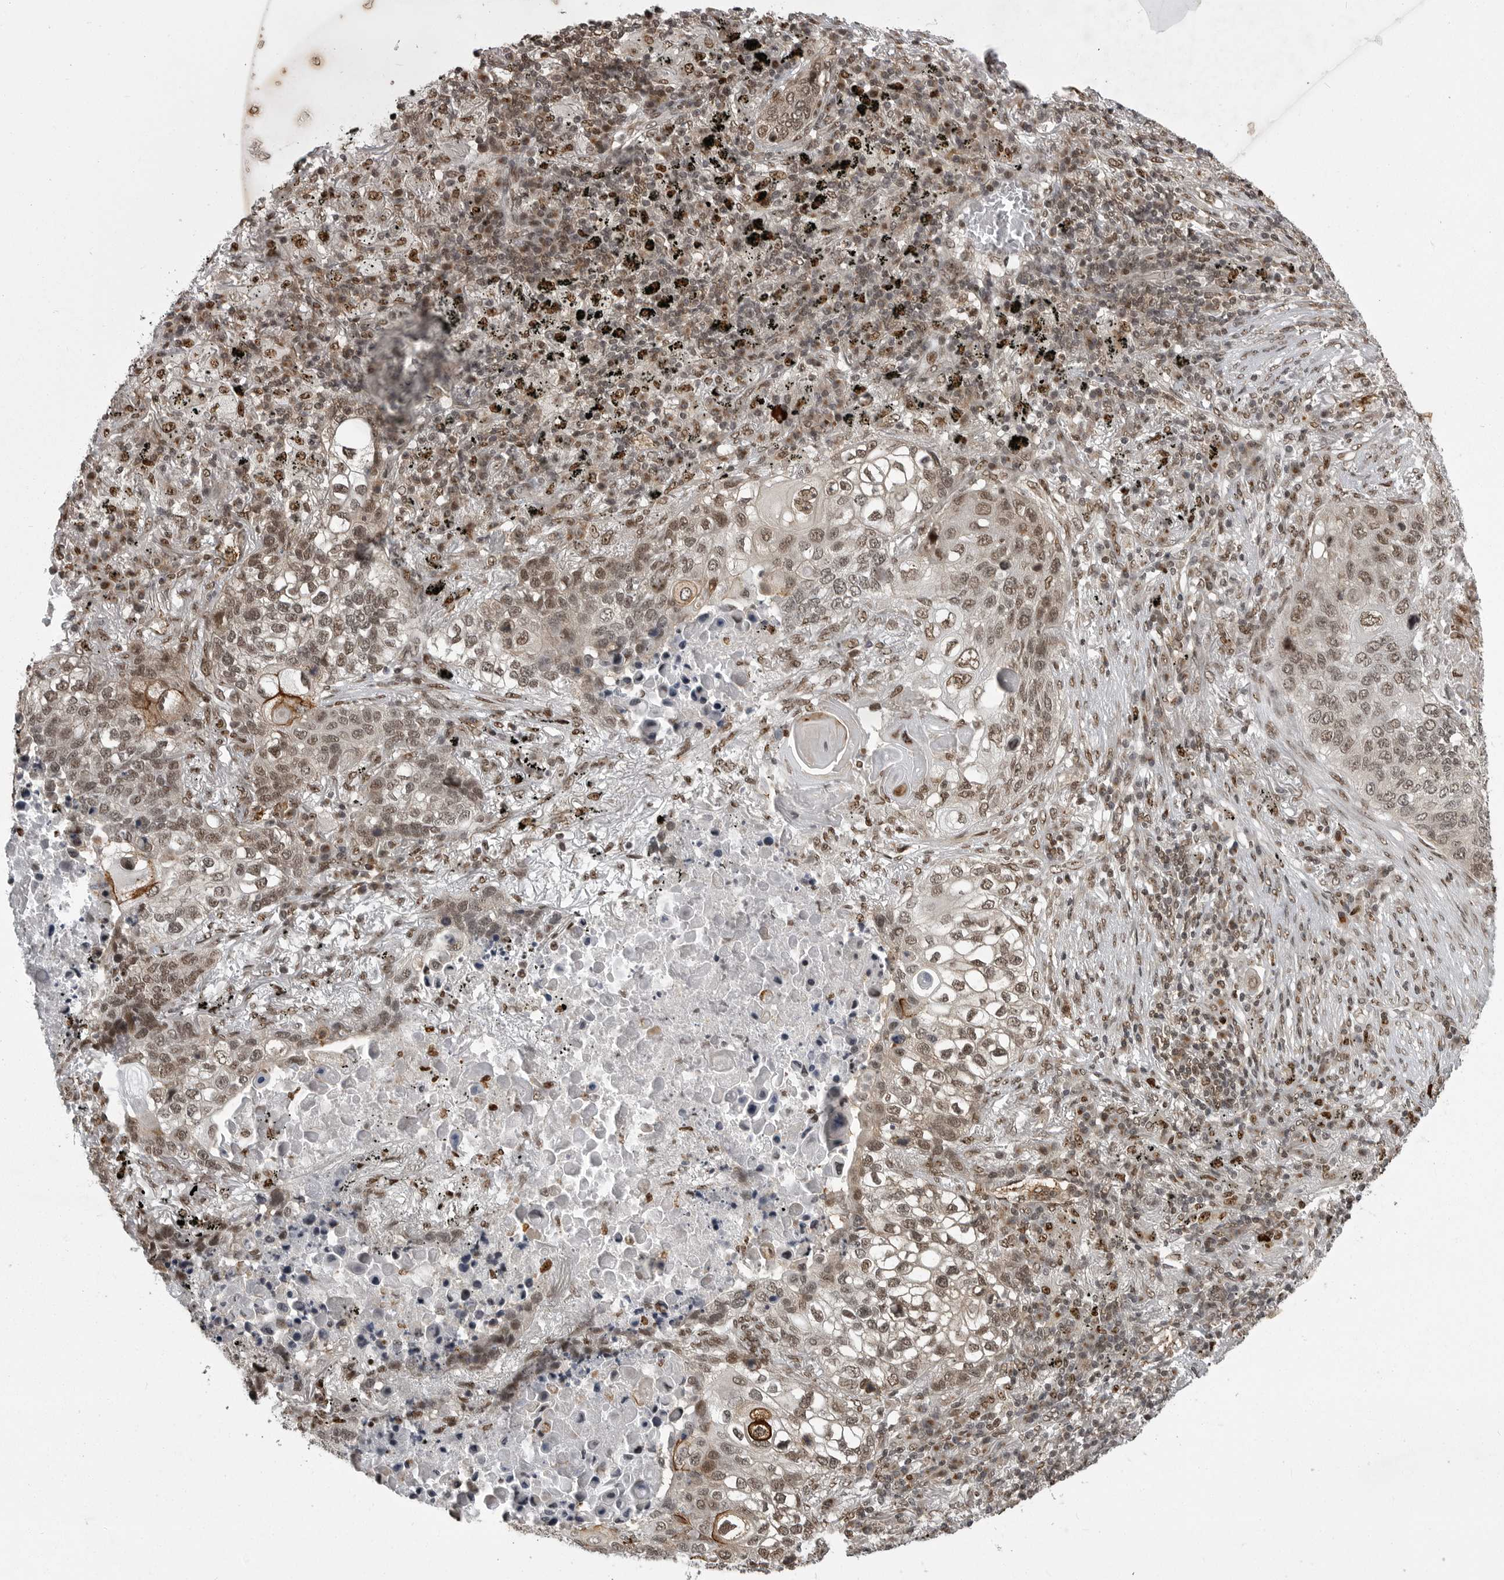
{"staining": {"intensity": "weak", "quantity": ">75%", "location": "nuclear"}, "tissue": "lung cancer", "cell_type": "Tumor cells", "image_type": "cancer", "snomed": [{"axis": "morphology", "description": "Squamous cell carcinoma, NOS"}, {"axis": "topography", "description": "Lung"}], "caption": "Protein positivity by immunohistochemistry (IHC) displays weak nuclear positivity in about >75% of tumor cells in lung squamous cell carcinoma. Using DAB (brown) and hematoxylin (blue) stains, captured at high magnification using brightfield microscopy.", "gene": "YAF2", "patient": {"sex": "female", "age": 63}}